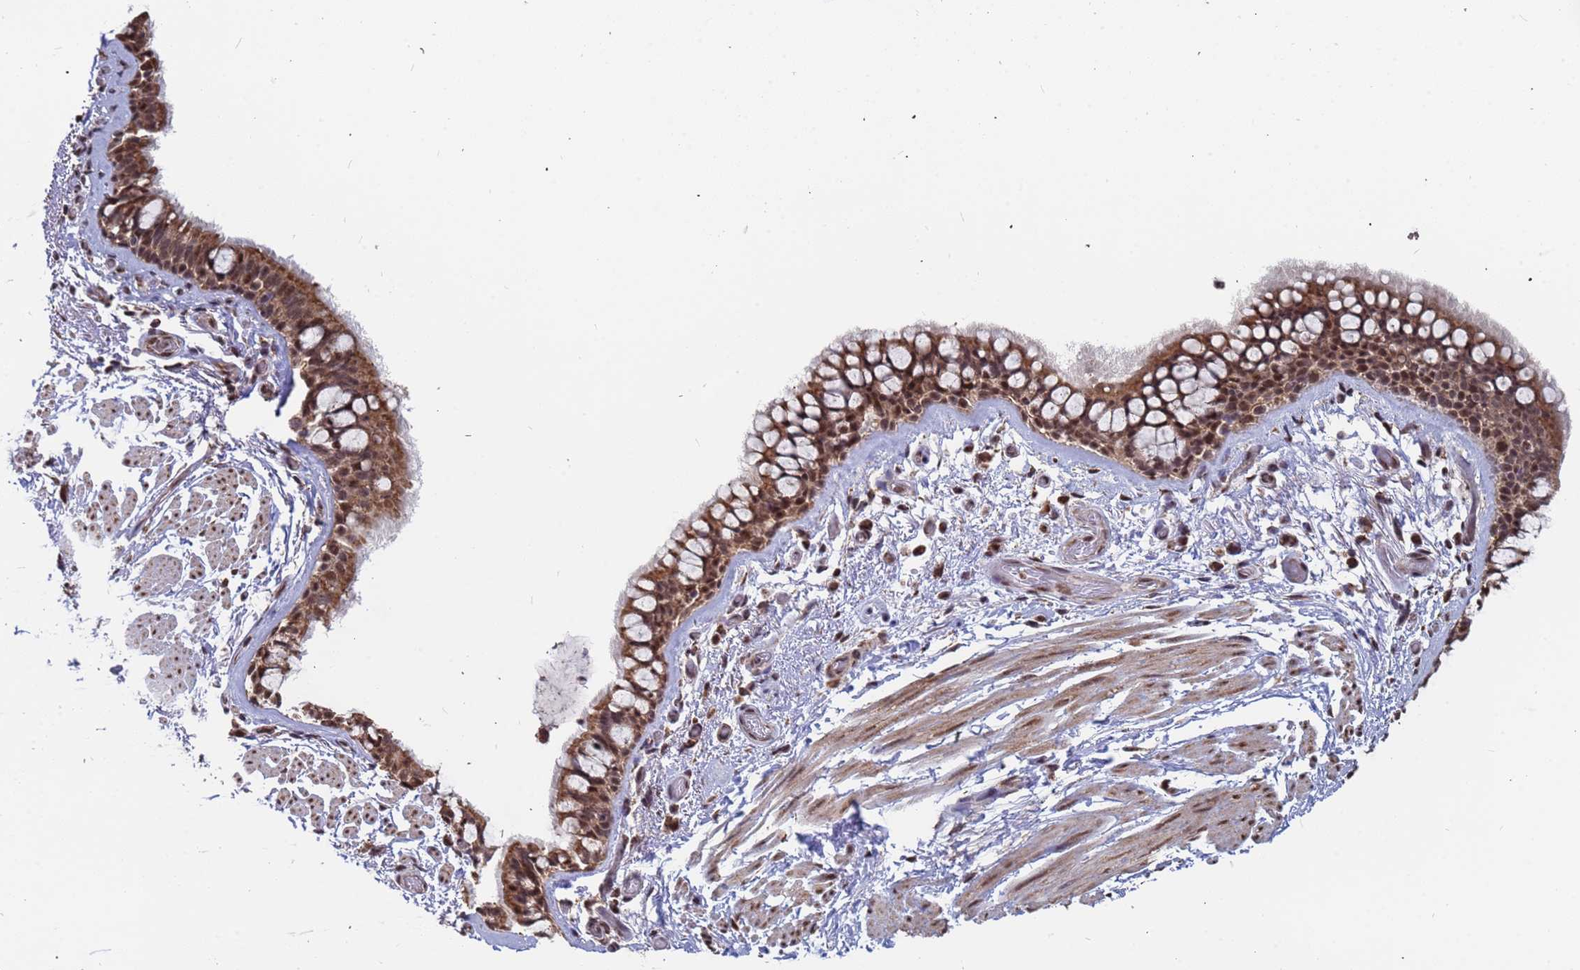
{"staining": {"intensity": "moderate", "quantity": ">75%", "location": "cytoplasmic/membranous,nuclear"}, "tissue": "bronchus", "cell_type": "Respiratory epithelial cells", "image_type": "normal", "snomed": [{"axis": "morphology", "description": "Normal tissue, NOS"}, {"axis": "topography", "description": "Bronchus"}], "caption": "Respiratory epithelial cells reveal moderate cytoplasmic/membranous,nuclear staining in approximately >75% of cells in unremarkable bronchus.", "gene": "DENND2B", "patient": {"sex": "male", "age": 65}}